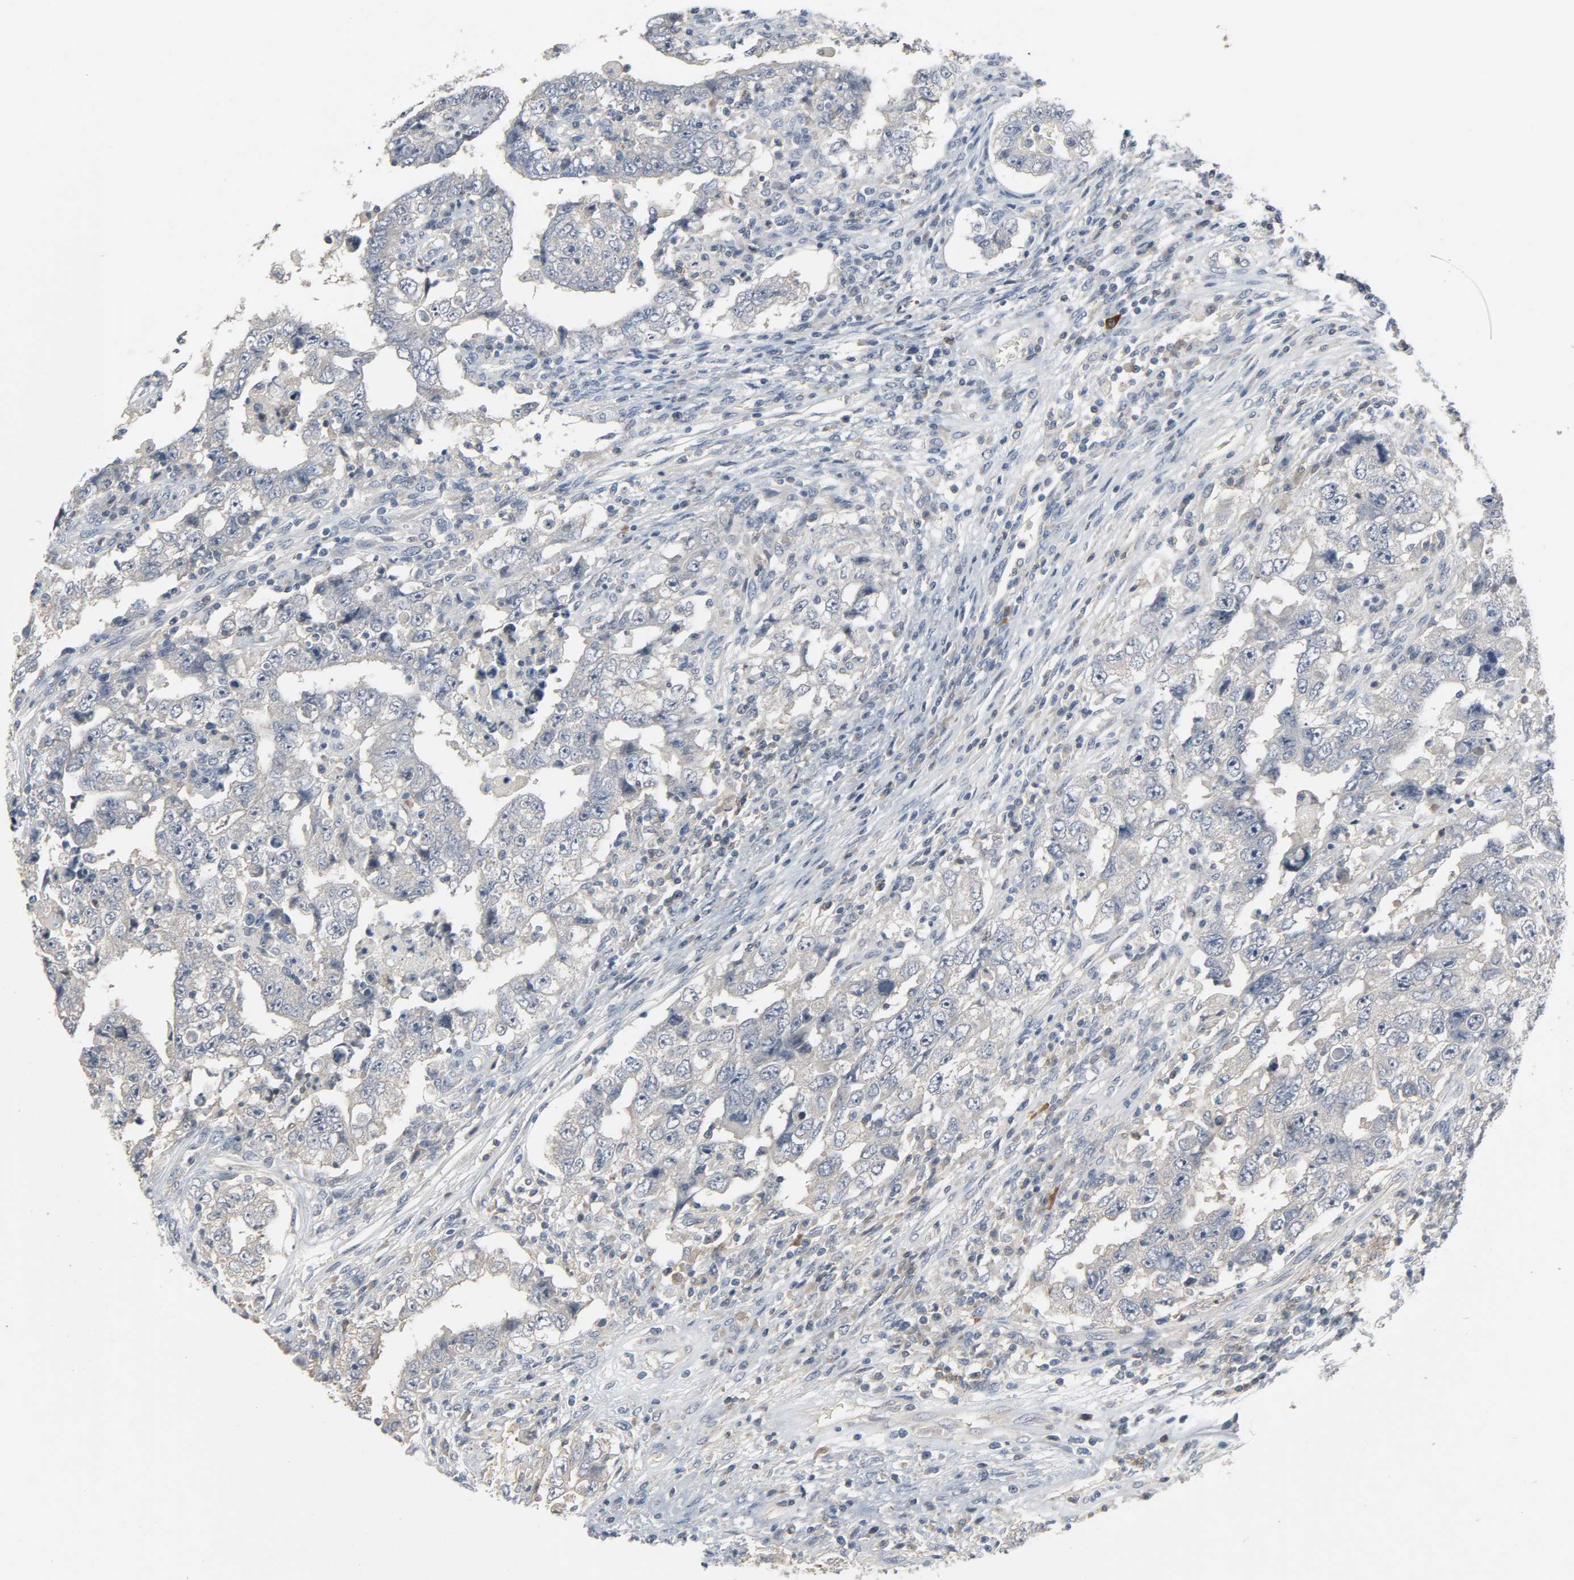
{"staining": {"intensity": "negative", "quantity": "none", "location": "none"}, "tissue": "testis cancer", "cell_type": "Tumor cells", "image_type": "cancer", "snomed": [{"axis": "morphology", "description": "Carcinoma, Embryonal, NOS"}, {"axis": "topography", "description": "Testis"}], "caption": "An immunohistochemistry (IHC) image of testis cancer is shown. There is no staining in tumor cells of testis cancer.", "gene": "CD4", "patient": {"sex": "male", "age": 26}}